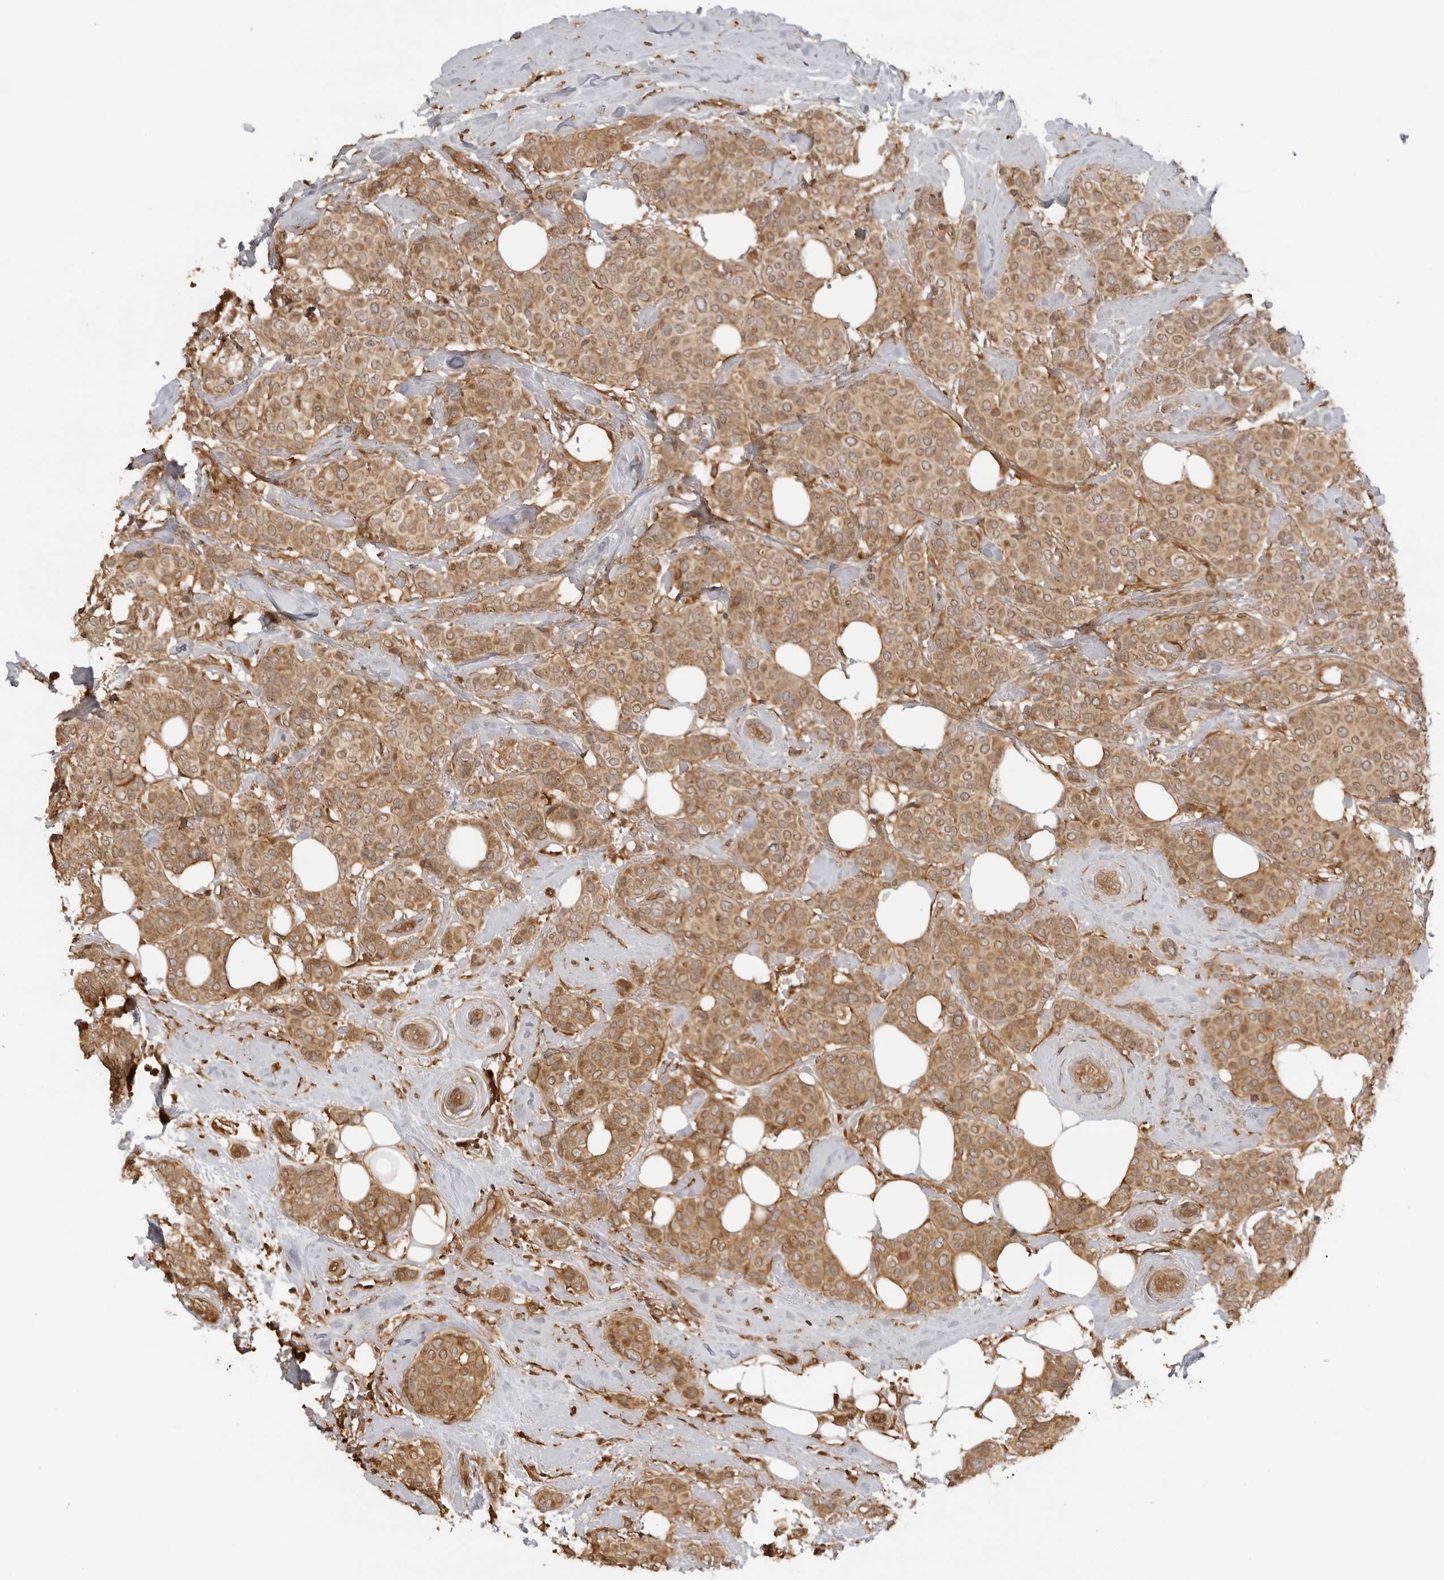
{"staining": {"intensity": "moderate", "quantity": ">75%", "location": "cytoplasmic/membranous"}, "tissue": "breast cancer", "cell_type": "Tumor cells", "image_type": "cancer", "snomed": [{"axis": "morphology", "description": "Lobular carcinoma"}, {"axis": "topography", "description": "Breast"}], "caption": "Breast cancer was stained to show a protein in brown. There is medium levels of moderate cytoplasmic/membranous staining in about >75% of tumor cells. The protein of interest is stained brown, and the nuclei are stained in blue (DAB IHC with brightfield microscopy, high magnification).", "gene": "IKBKE", "patient": {"sex": "female", "age": 51}}